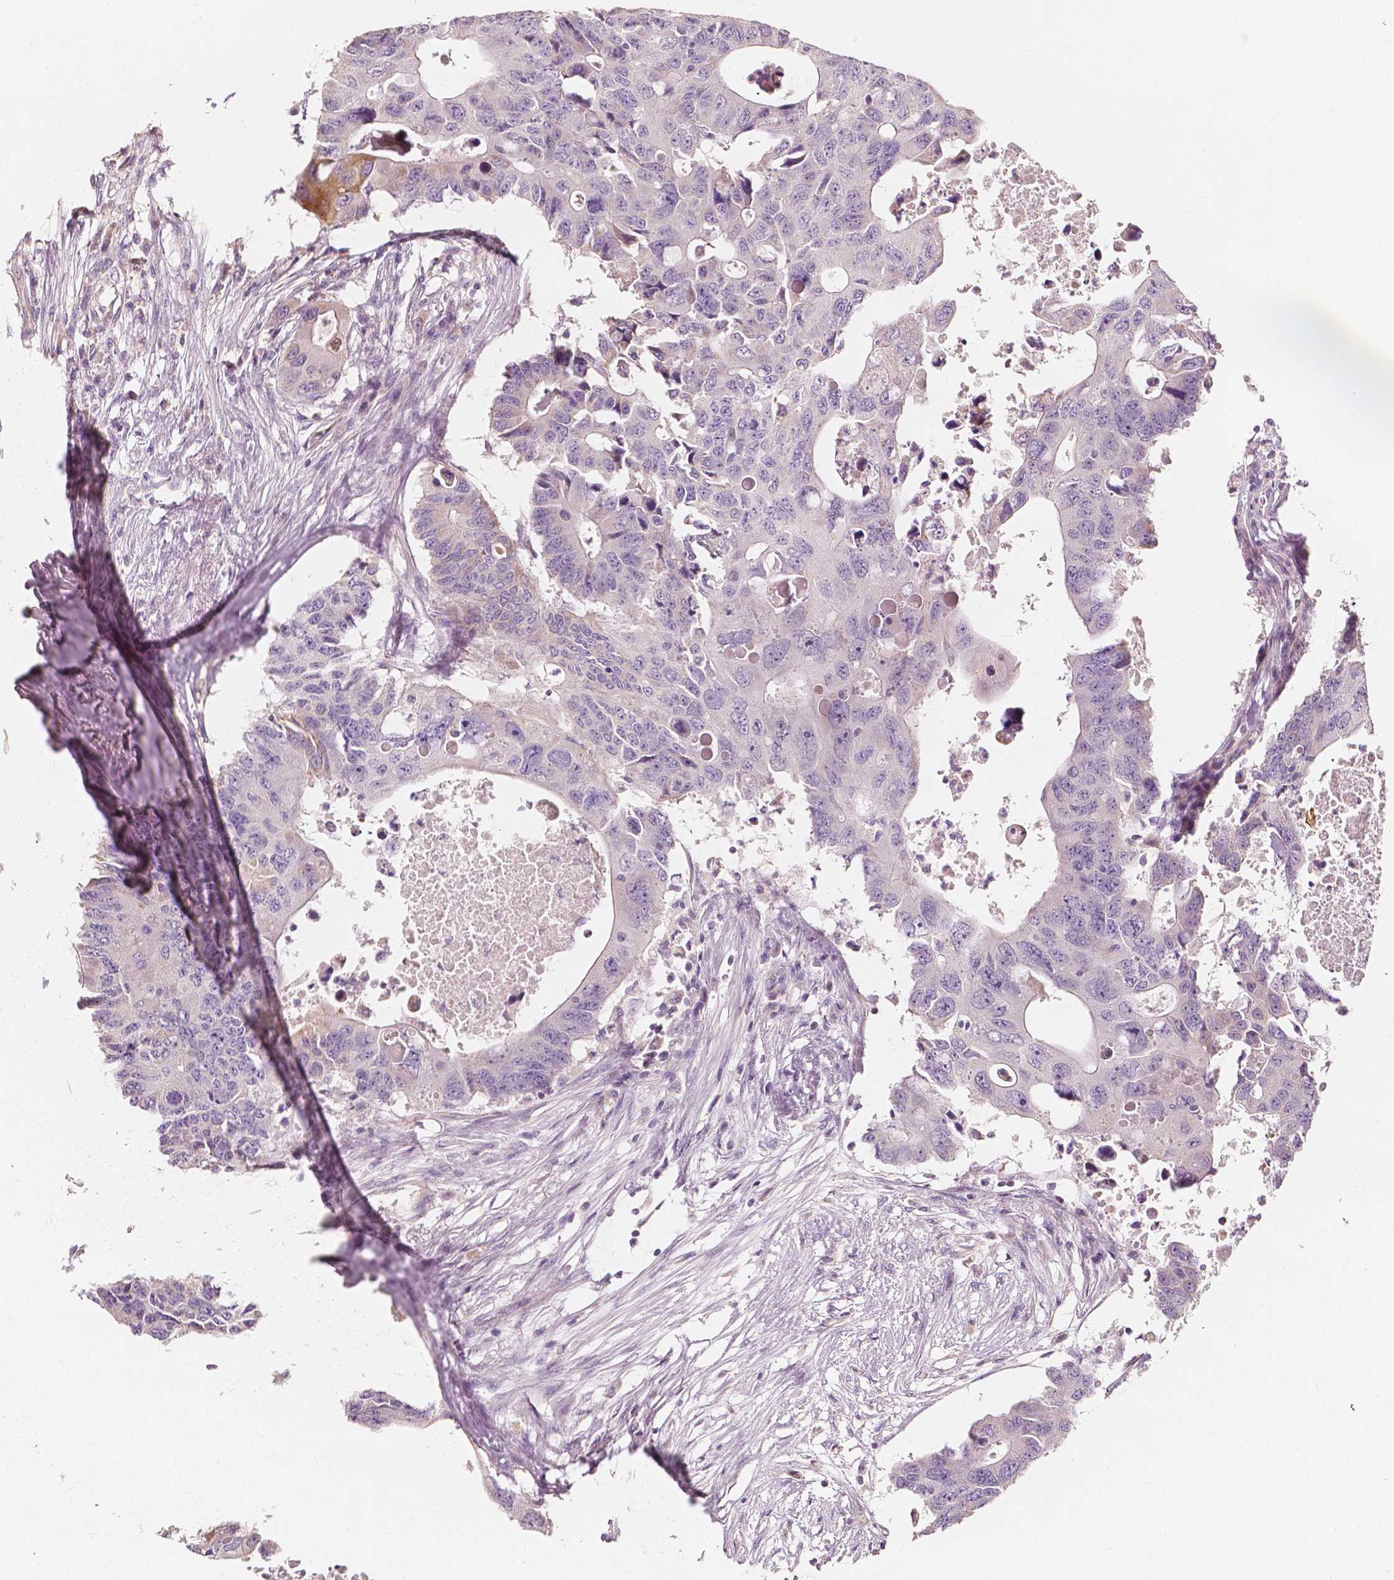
{"staining": {"intensity": "negative", "quantity": "none", "location": "none"}, "tissue": "colorectal cancer", "cell_type": "Tumor cells", "image_type": "cancer", "snomed": [{"axis": "morphology", "description": "Adenocarcinoma, NOS"}, {"axis": "topography", "description": "Colon"}], "caption": "This photomicrograph is of adenocarcinoma (colorectal) stained with immunohistochemistry (IHC) to label a protein in brown with the nuclei are counter-stained blue. There is no expression in tumor cells.", "gene": "SHPK", "patient": {"sex": "male", "age": 71}}